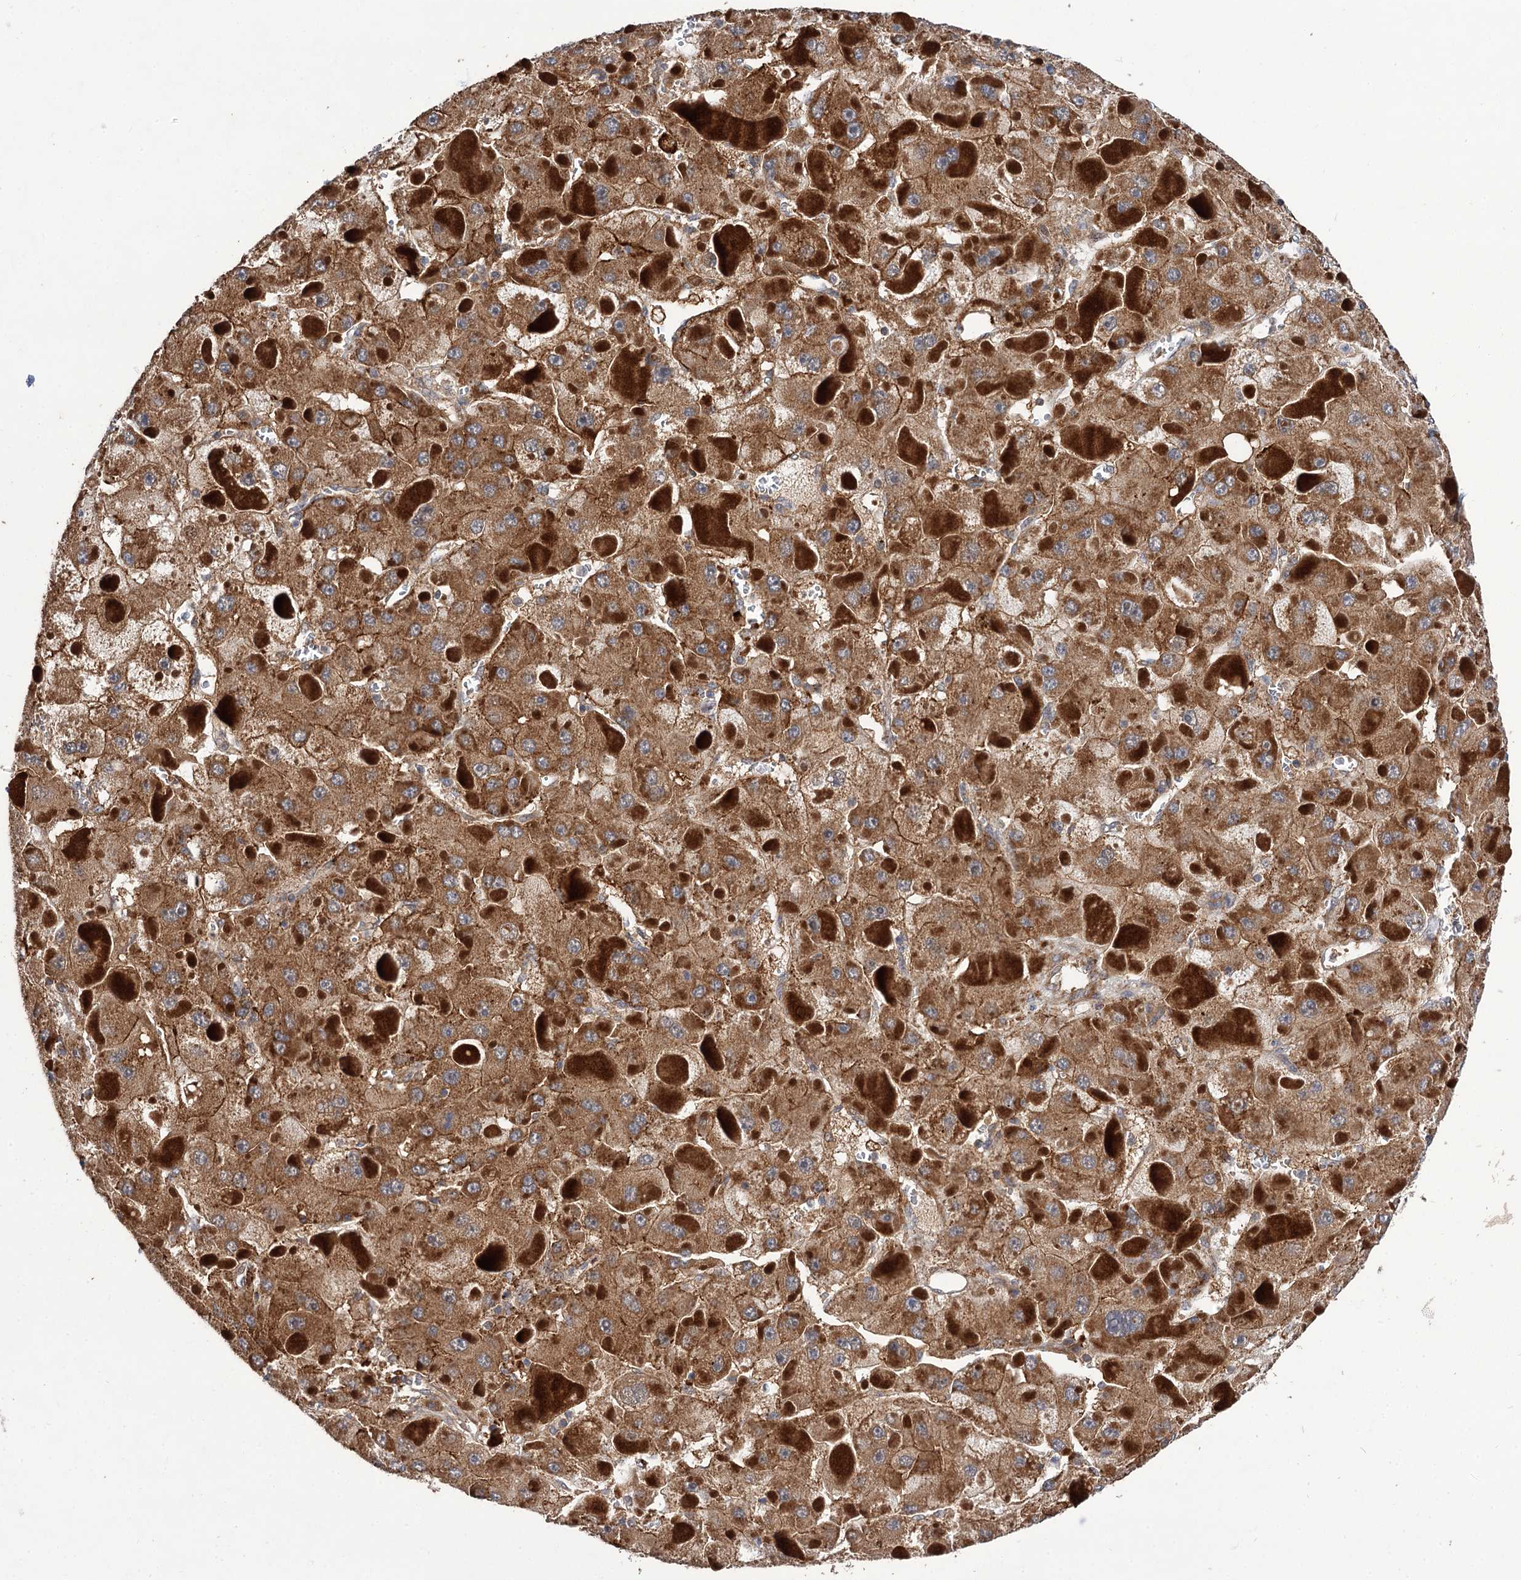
{"staining": {"intensity": "moderate", "quantity": ">75%", "location": "cytoplasmic/membranous"}, "tissue": "liver cancer", "cell_type": "Tumor cells", "image_type": "cancer", "snomed": [{"axis": "morphology", "description": "Carcinoma, Hepatocellular, NOS"}, {"axis": "topography", "description": "Liver"}], "caption": "A brown stain labels moderate cytoplasmic/membranous expression of a protein in liver cancer tumor cells.", "gene": "FBXW8", "patient": {"sex": "female", "age": 73}}